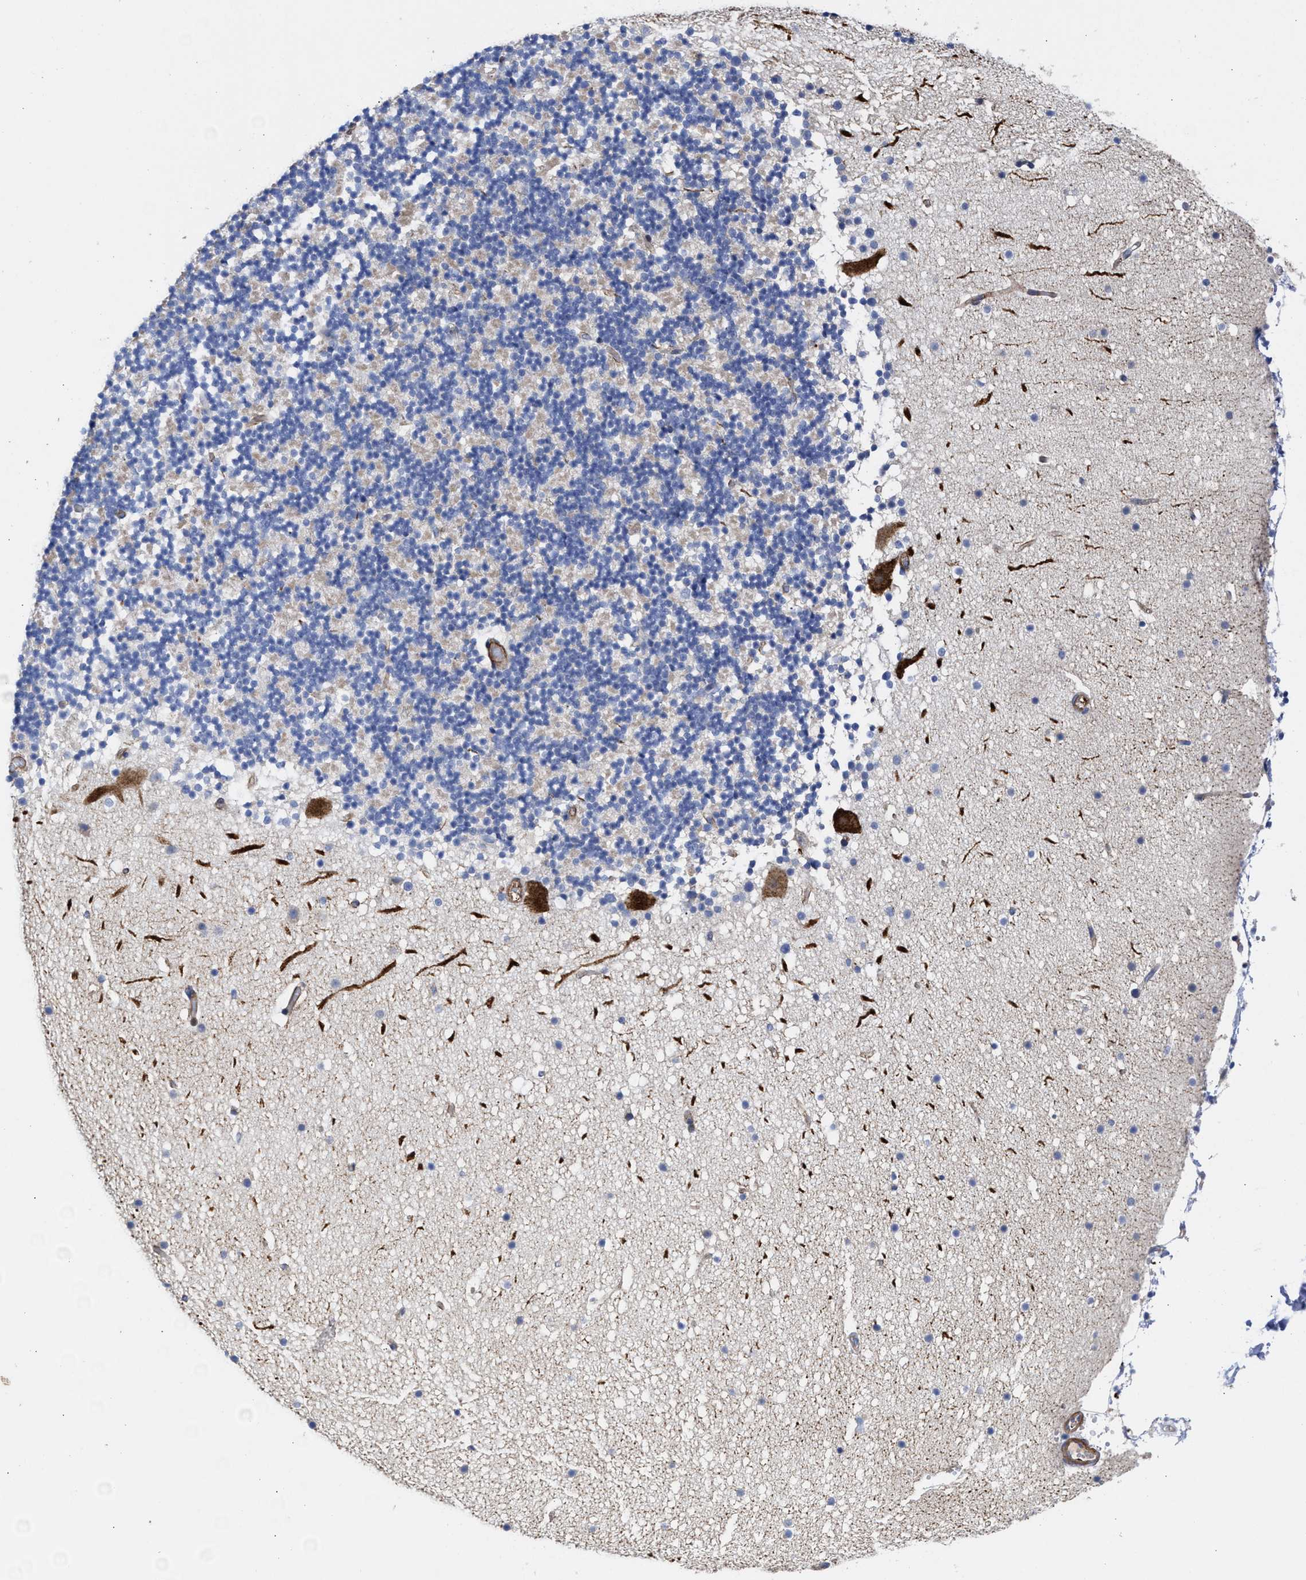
{"staining": {"intensity": "negative", "quantity": "none", "location": "none"}, "tissue": "cerebellum", "cell_type": "Cells in granular layer", "image_type": "normal", "snomed": [{"axis": "morphology", "description": "Normal tissue, NOS"}, {"axis": "topography", "description": "Cerebellum"}], "caption": "There is no significant staining in cells in granular layer of cerebellum.", "gene": "HS3ST5", "patient": {"sex": "male", "age": 57}}